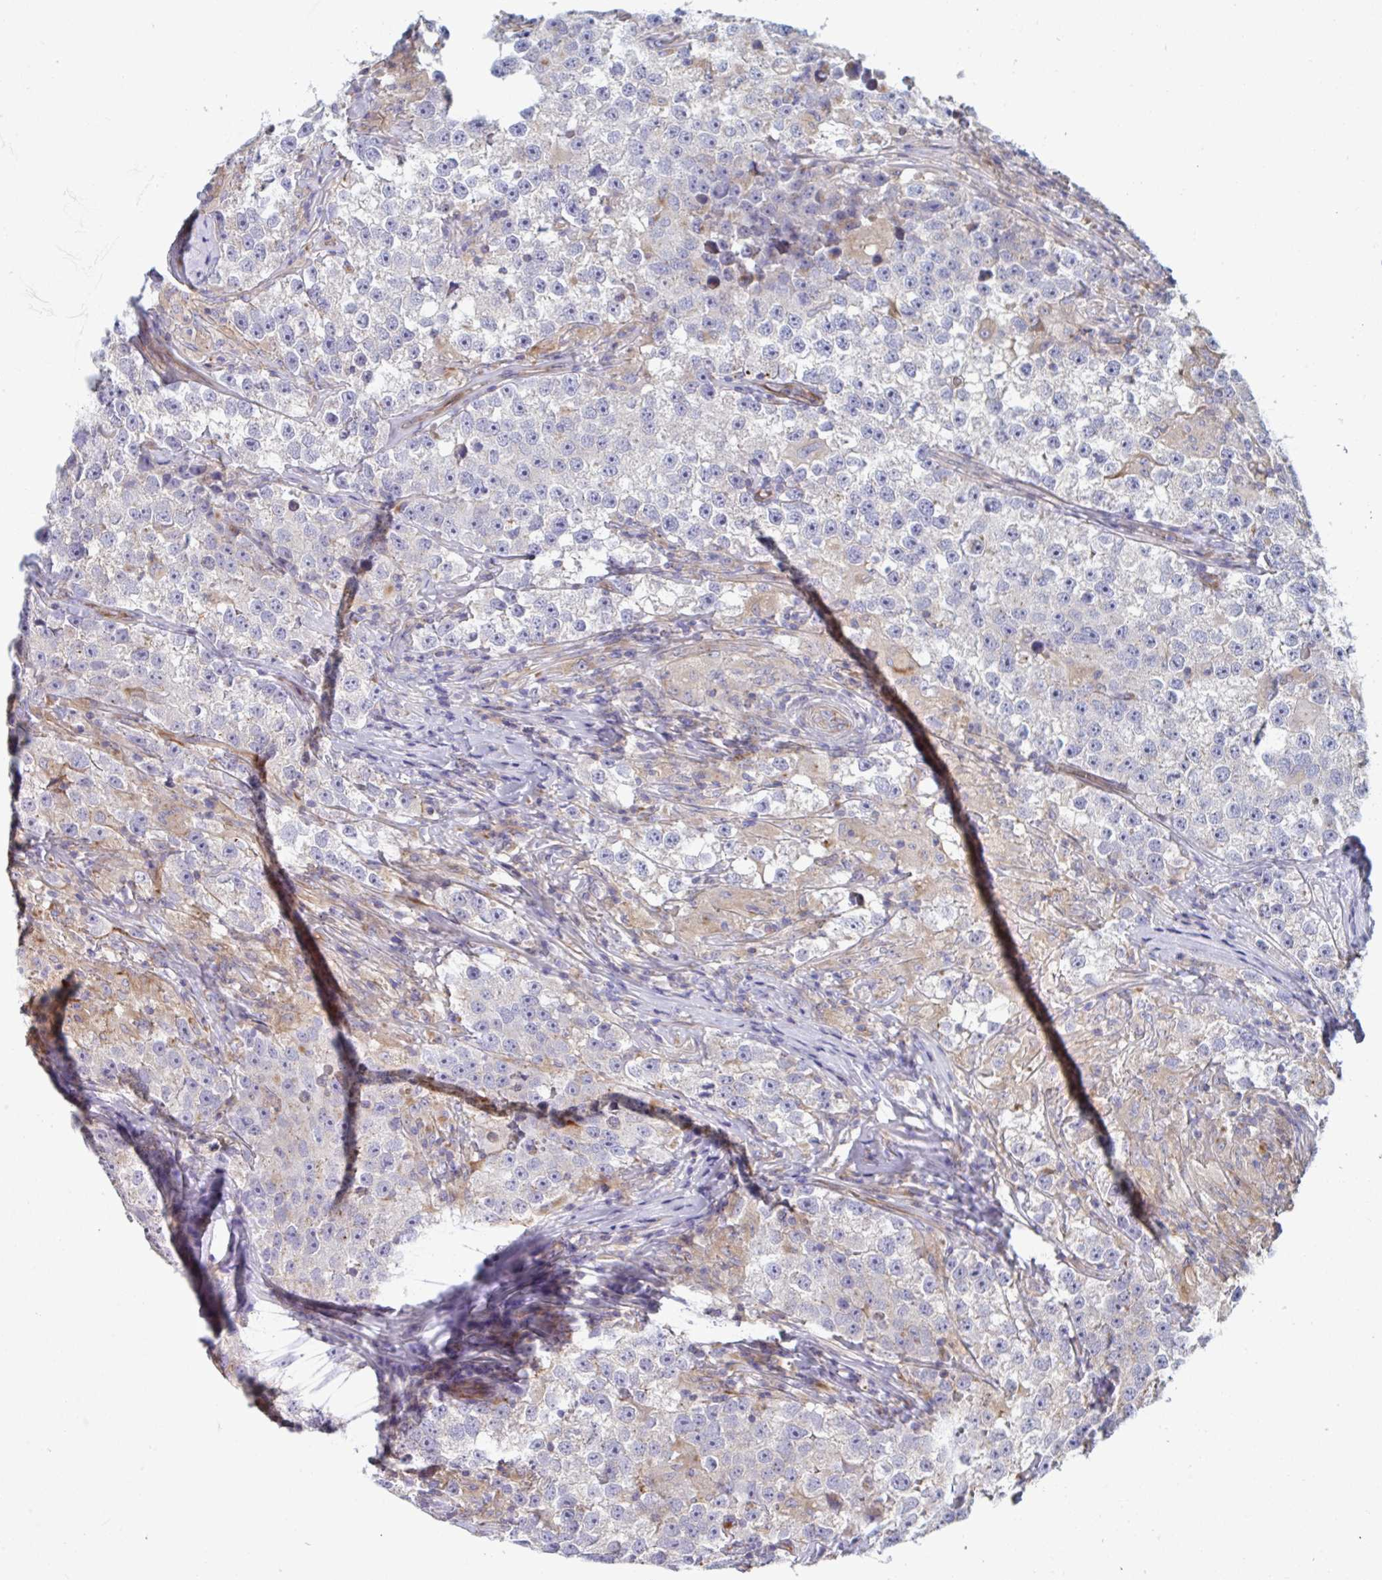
{"staining": {"intensity": "negative", "quantity": "none", "location": "none"}, "tissue": "testis cancer", "cell_type": "Tumor cells", "image_type": "cancer", "snomed": [{"axis": "morphology", "description": "Seminoma, NOS"}, {"axis": "topography", "description": "Testis"}], "caption": "High power microscopy micrograph of an immunohistochemistry histopathology image of testis cancer (seminoma), revealing no significant positivity in tumor cells. (Stains: DAB (3,3'-diaminobenzidine) IHC with hematoxylin counter stain, Microscopy: brightfield microscopy at high magnification).", "gene": "SLC9A6", "patient": {"sex": "male", "age": 46}}